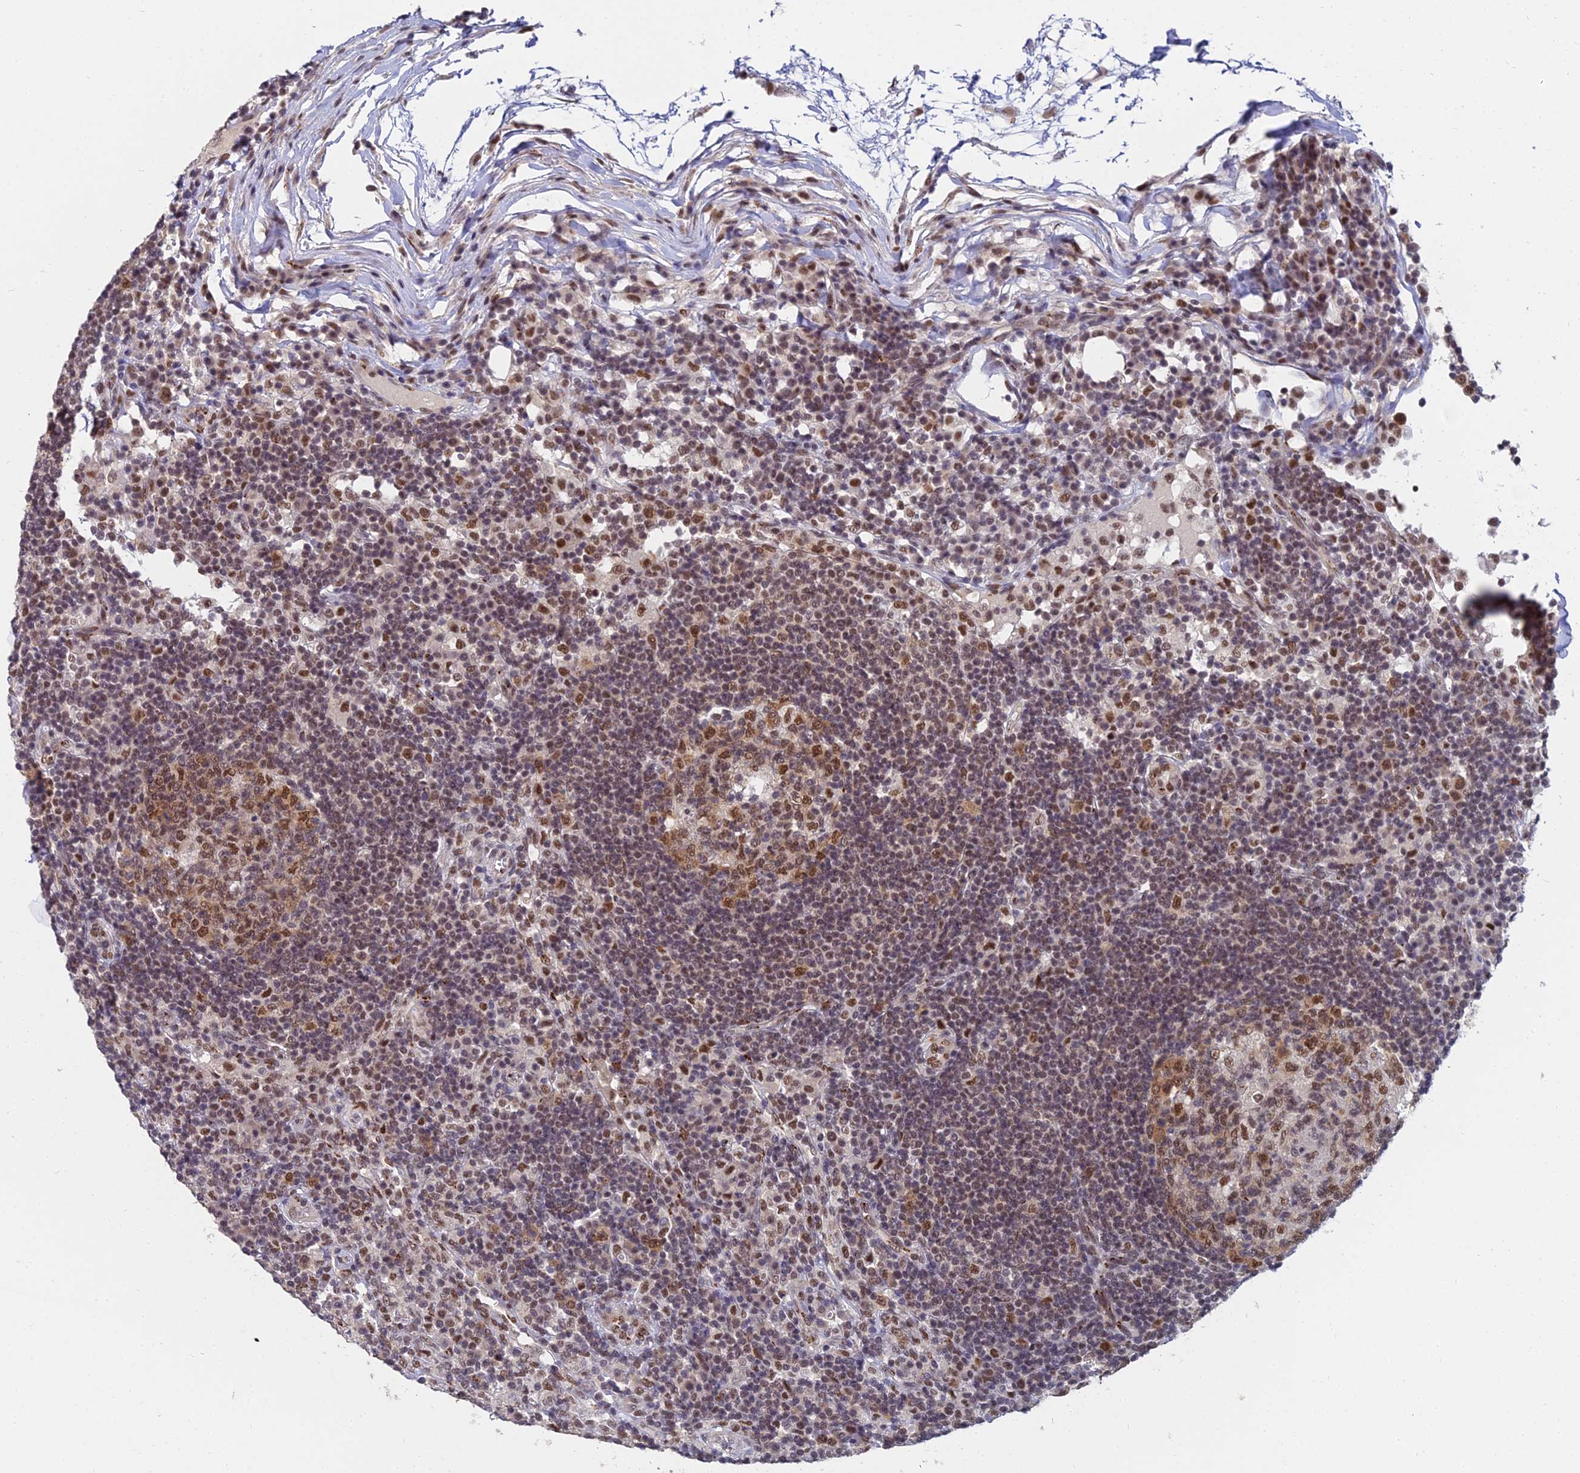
{"staining": {"intensity": "moderate", "quantity": "25%-75%", "location": "nuclear"}, "tissue": "lymph node", "cell_type": "Germinal center cells", "image_type": "normal", "snomed": [{"axis": "morphology", "description": "Normal tissue, NOS"}, {"axis": "topography", "description": "Lymph node"}], "caption": "Normal lymph node shows moderate nuclear expression in approximately 25%-75% of germinal center cells.", "gene": "THOC3", "patient": {"sex": "female", "age": 53}}